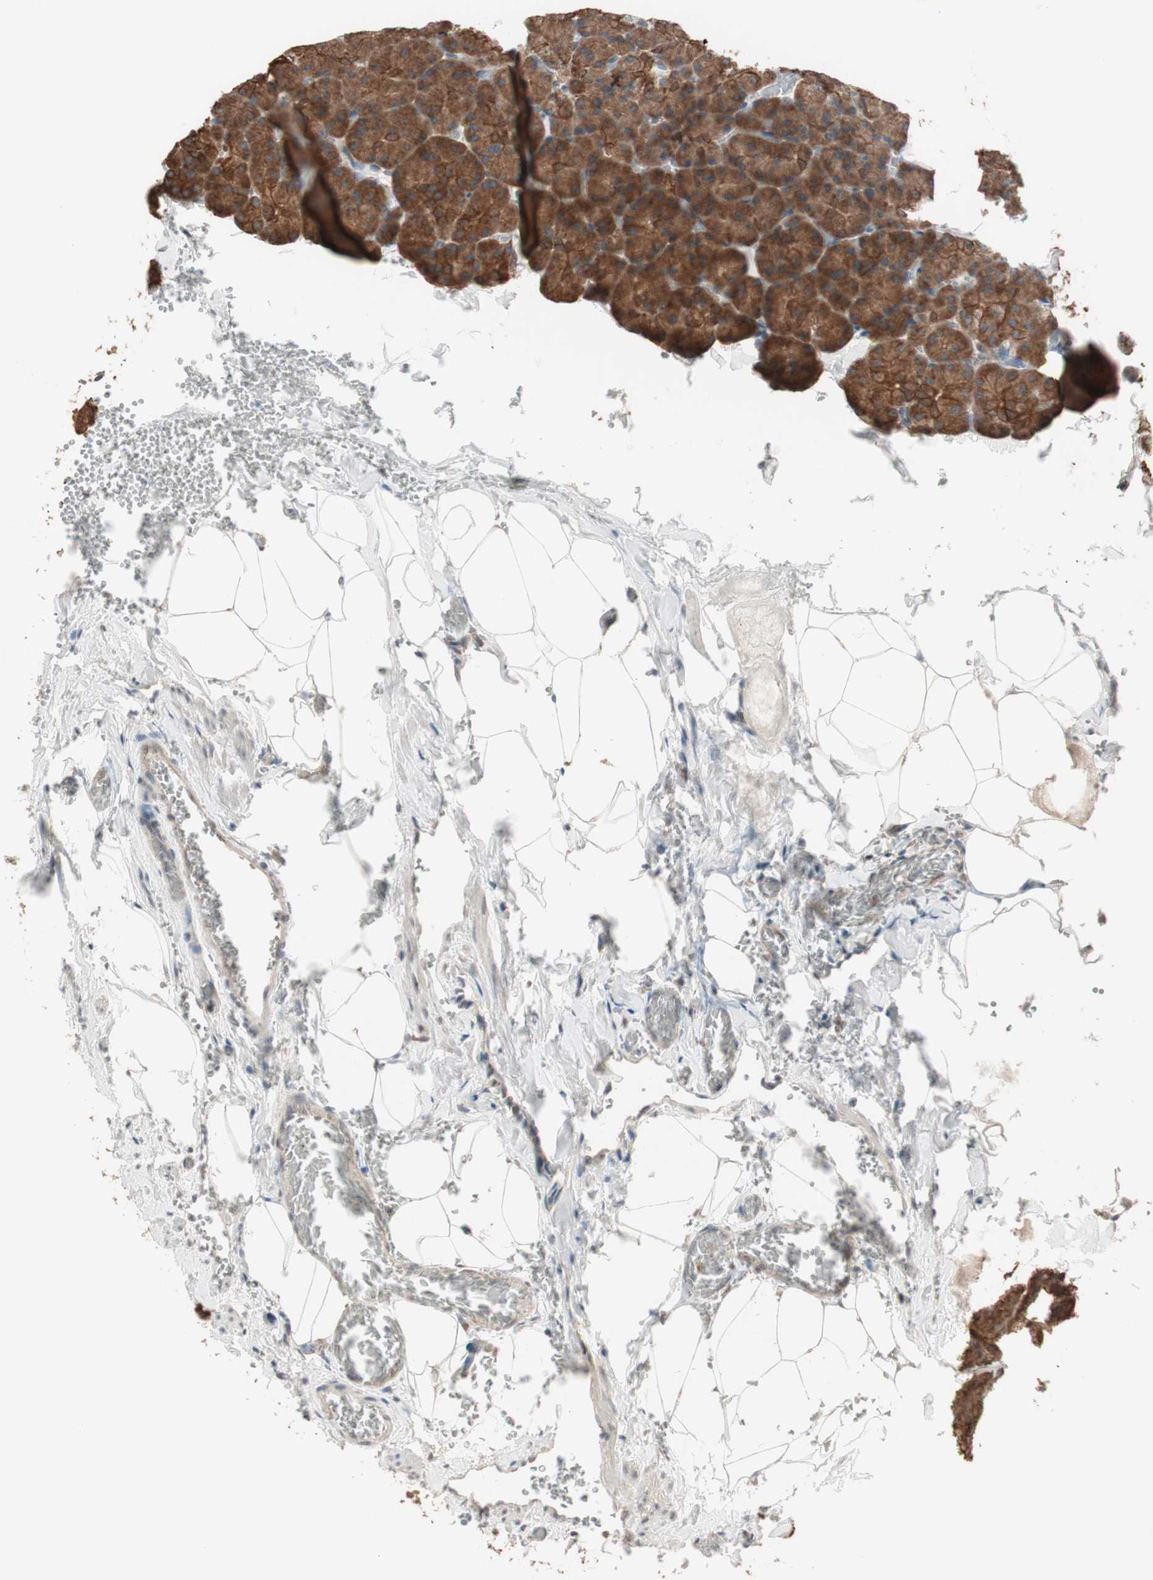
{"staining": {"intensity": "strong", "quantity": ">75%", "location": "cytoplasmic/membranous"}, "tissue": "pancreas", "cell_type": "Exocrine glandular cells", "image_type": "normal", "snomed": [{"axis": "morphology", "description": "Normal tissue, NOS"}, {"axis": "topography", "description": "Pancreas"}], "caption": "Protein analysis of unremarkable pancreas displays strong cytoplasmic/membranous staining in about >75% of exocrine glandular cells.", "gene": "FBXO5", "patient": {"sex": "female", "age": 35}}